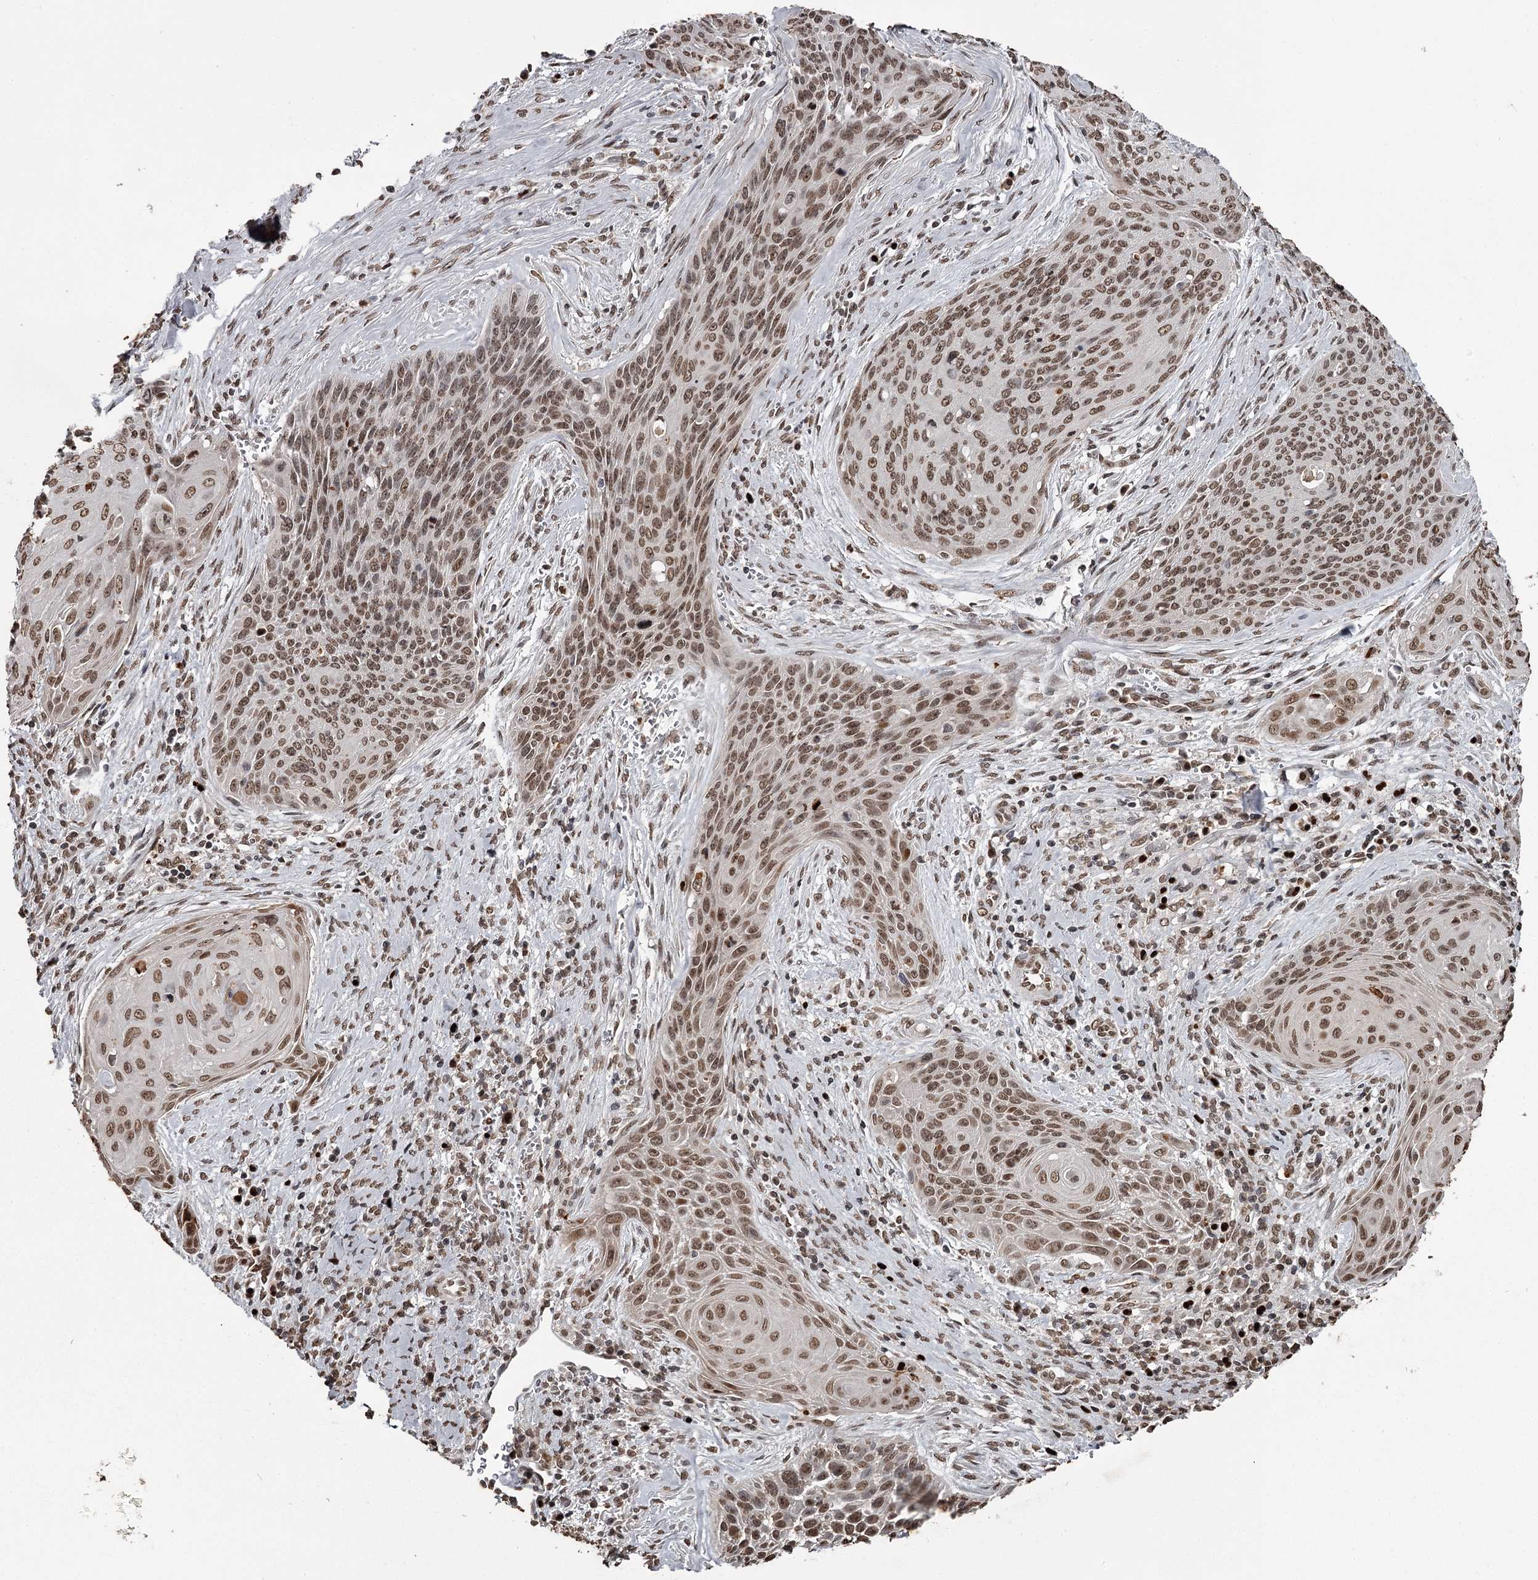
{"staining": {"intensity": "moderate", "quantity": ">75%", "location": "nuclear"}, "tissue": "cervical cancer", "cell_type": "Tumor cells", "image_type": "cancer", "snomed": [{"axis": "morphology", "description": "Squamous cell carcinoma, NOS"}, {"axis": "topography", "description": "Cervix"}], "caption": "This photomicrograph displays immunohistochemistry staining of human cervical squamous cell carcinoma, with medium moderate nuclear expression in about >75% of tumor cells.", "gene": "THYN1", "patient": {"sex": "female", "age": 55}}